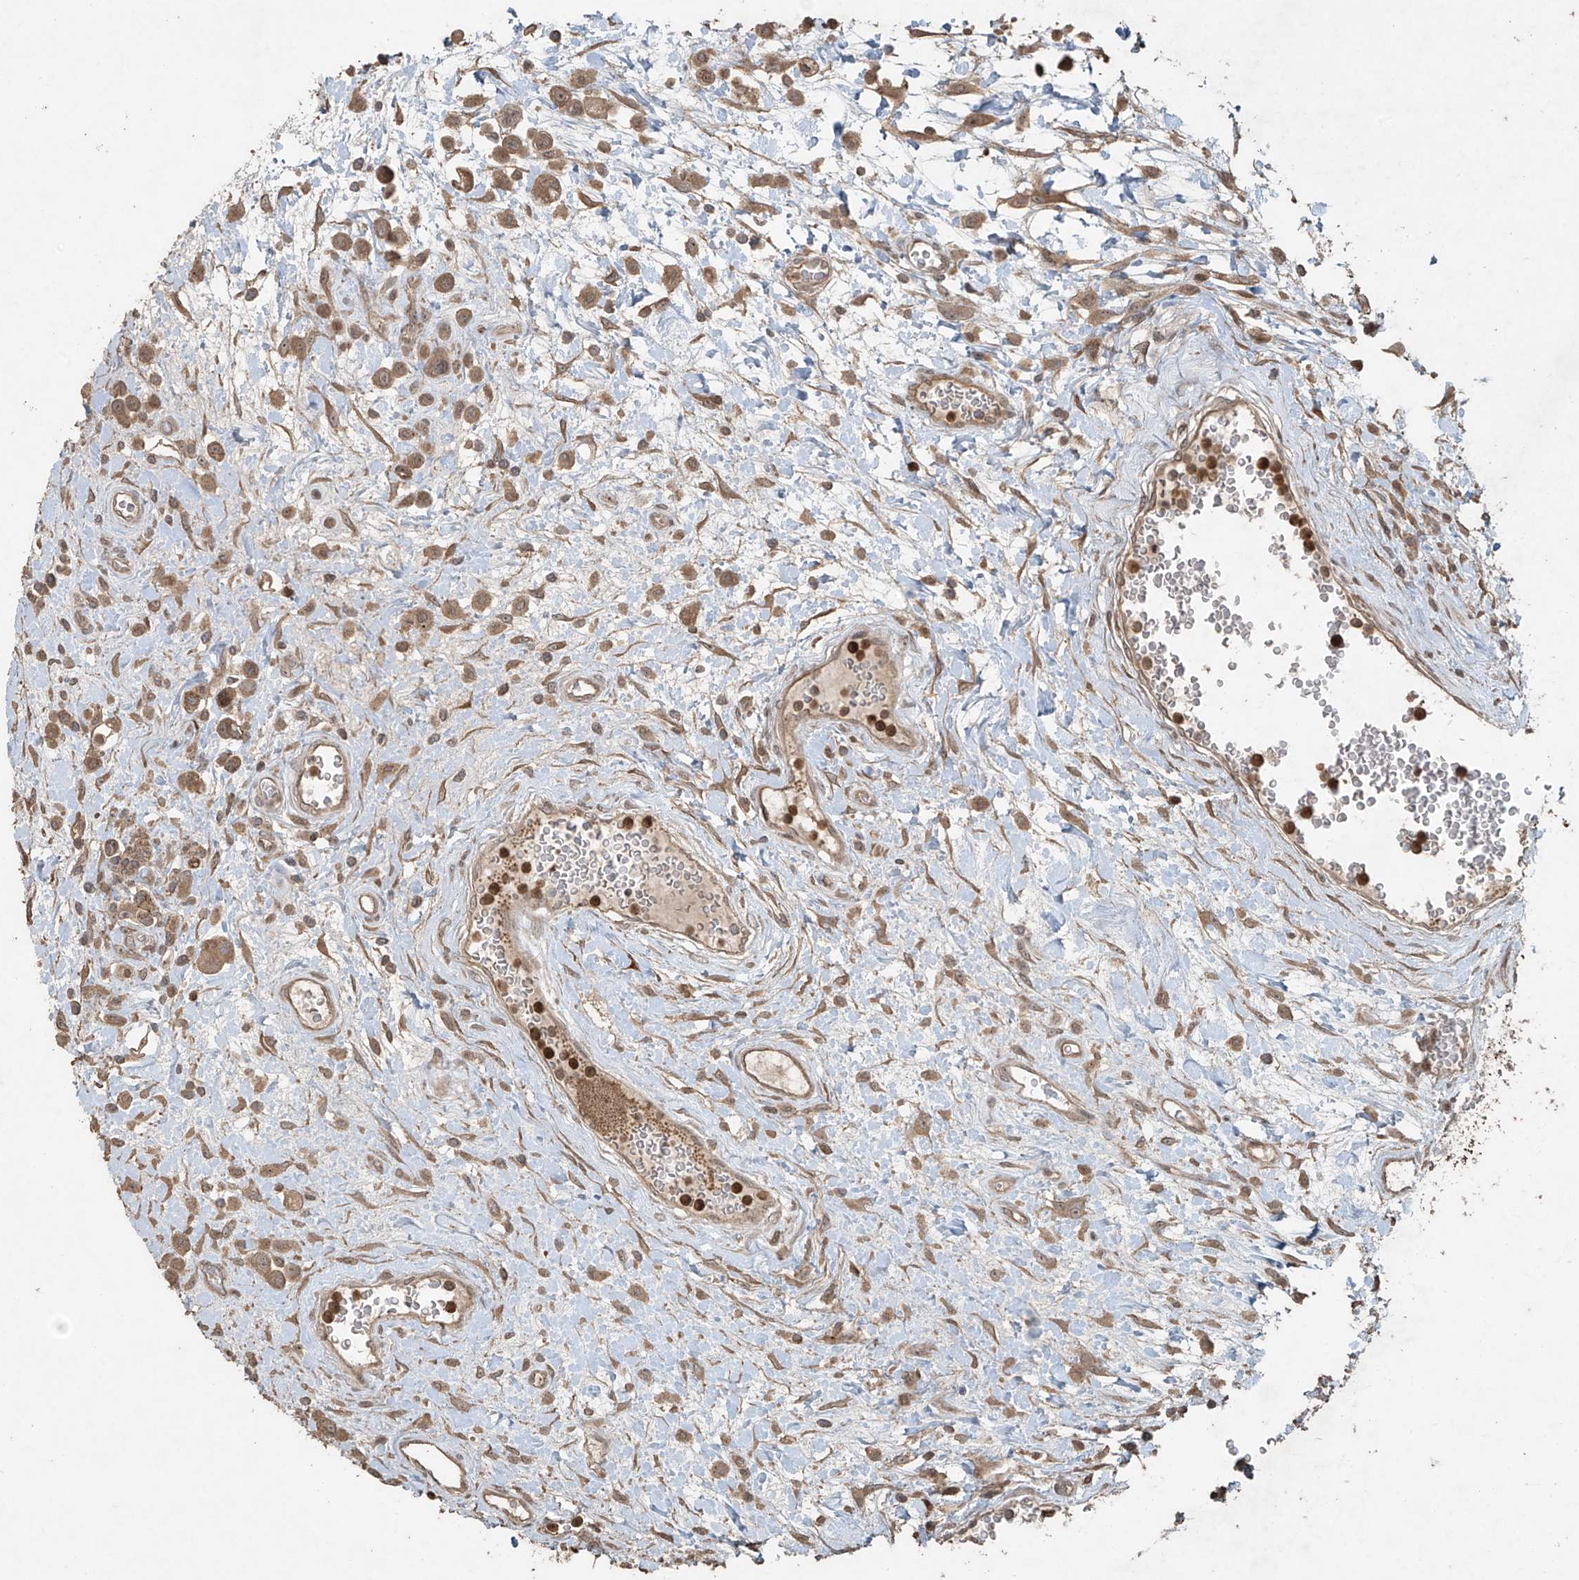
{"staining": {"intensity": "moderate", "quantity": ">75%", "location": "cytoplasmic/membranous"}, "tissue": "urothelial cancer", "cell_type": "Tumor cells", "image_type": "cancer", "snomed": [{"axis": "morphology", "description": "Urothelial carcinoma, High grade"}, {"axis": "topography", "description": "Urinary bladder"}], "caption": "Urothelial cancer tissue reveals moderate cytoplasmic/membranous expression in approximately >75% of tumor cells, visualized by immunohistochemistry. The staining was performed using DAB to visualize the protein expression in brown, while the nuclei were stained in blue with hematoxylin (Magnification: 20x).", "gene": "PGPEP1", "patient": {"sex": "male", "age": 50}}